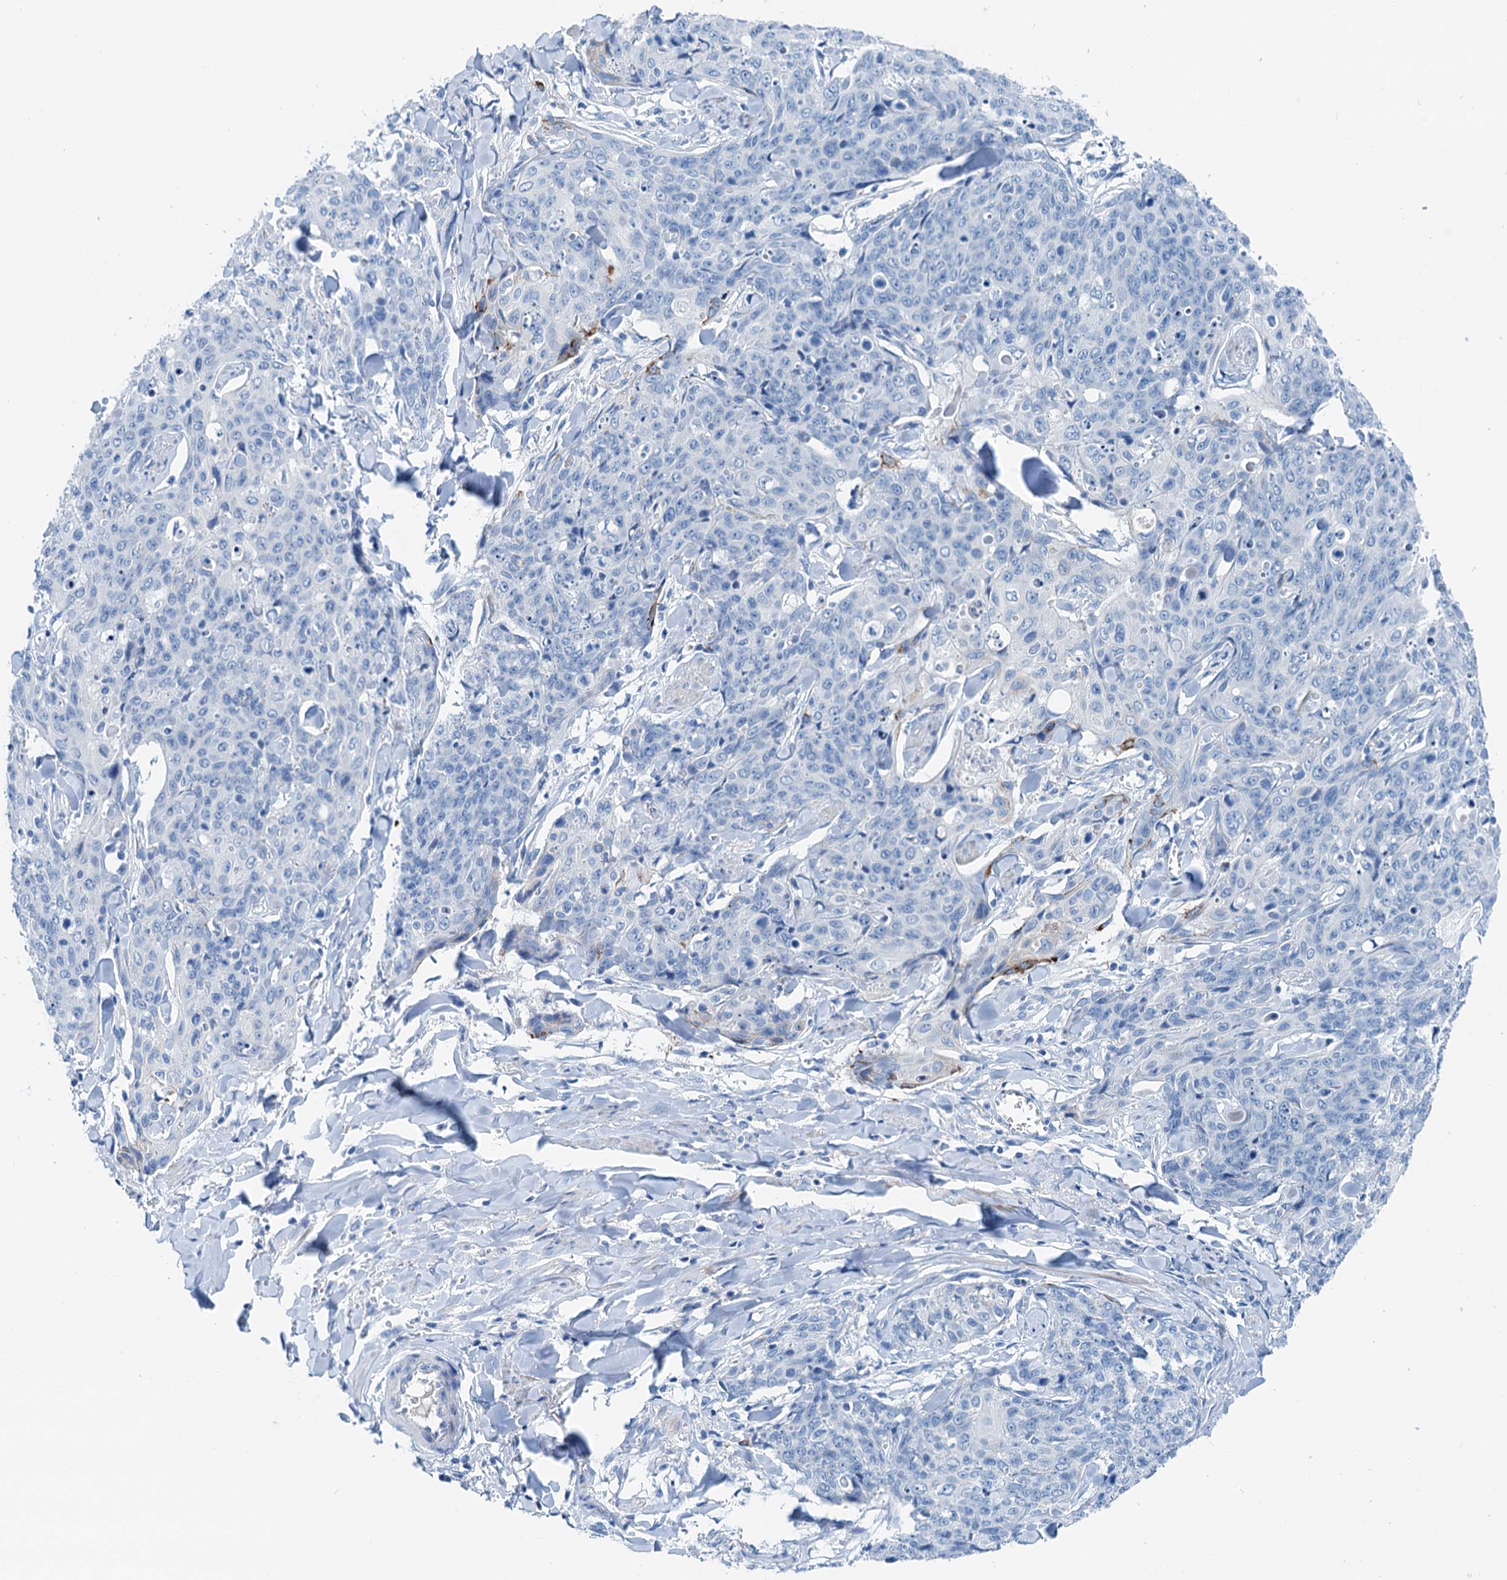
{"staining": {"intensity": "negative", "quantity": "none", "location": "none"}, "tissue": "skin cancer", "cell_type": "Tumor cells", "image_type": "cancer", "snomed": [{"axis": "morphology", "description": "Squamous cell carcinoma, NOS"}, {"axis": "topography", "description": "Skin"}, {"axis": "topography", "description": "Vulva"}], "caption": "Skin squamous cell carcinoma stained for a protein using immunohistochemistry (IHC) exhibits no positivity tumor cells.", "gene": "KNDC1", "patient": {"sex": "female", "age": 85}}